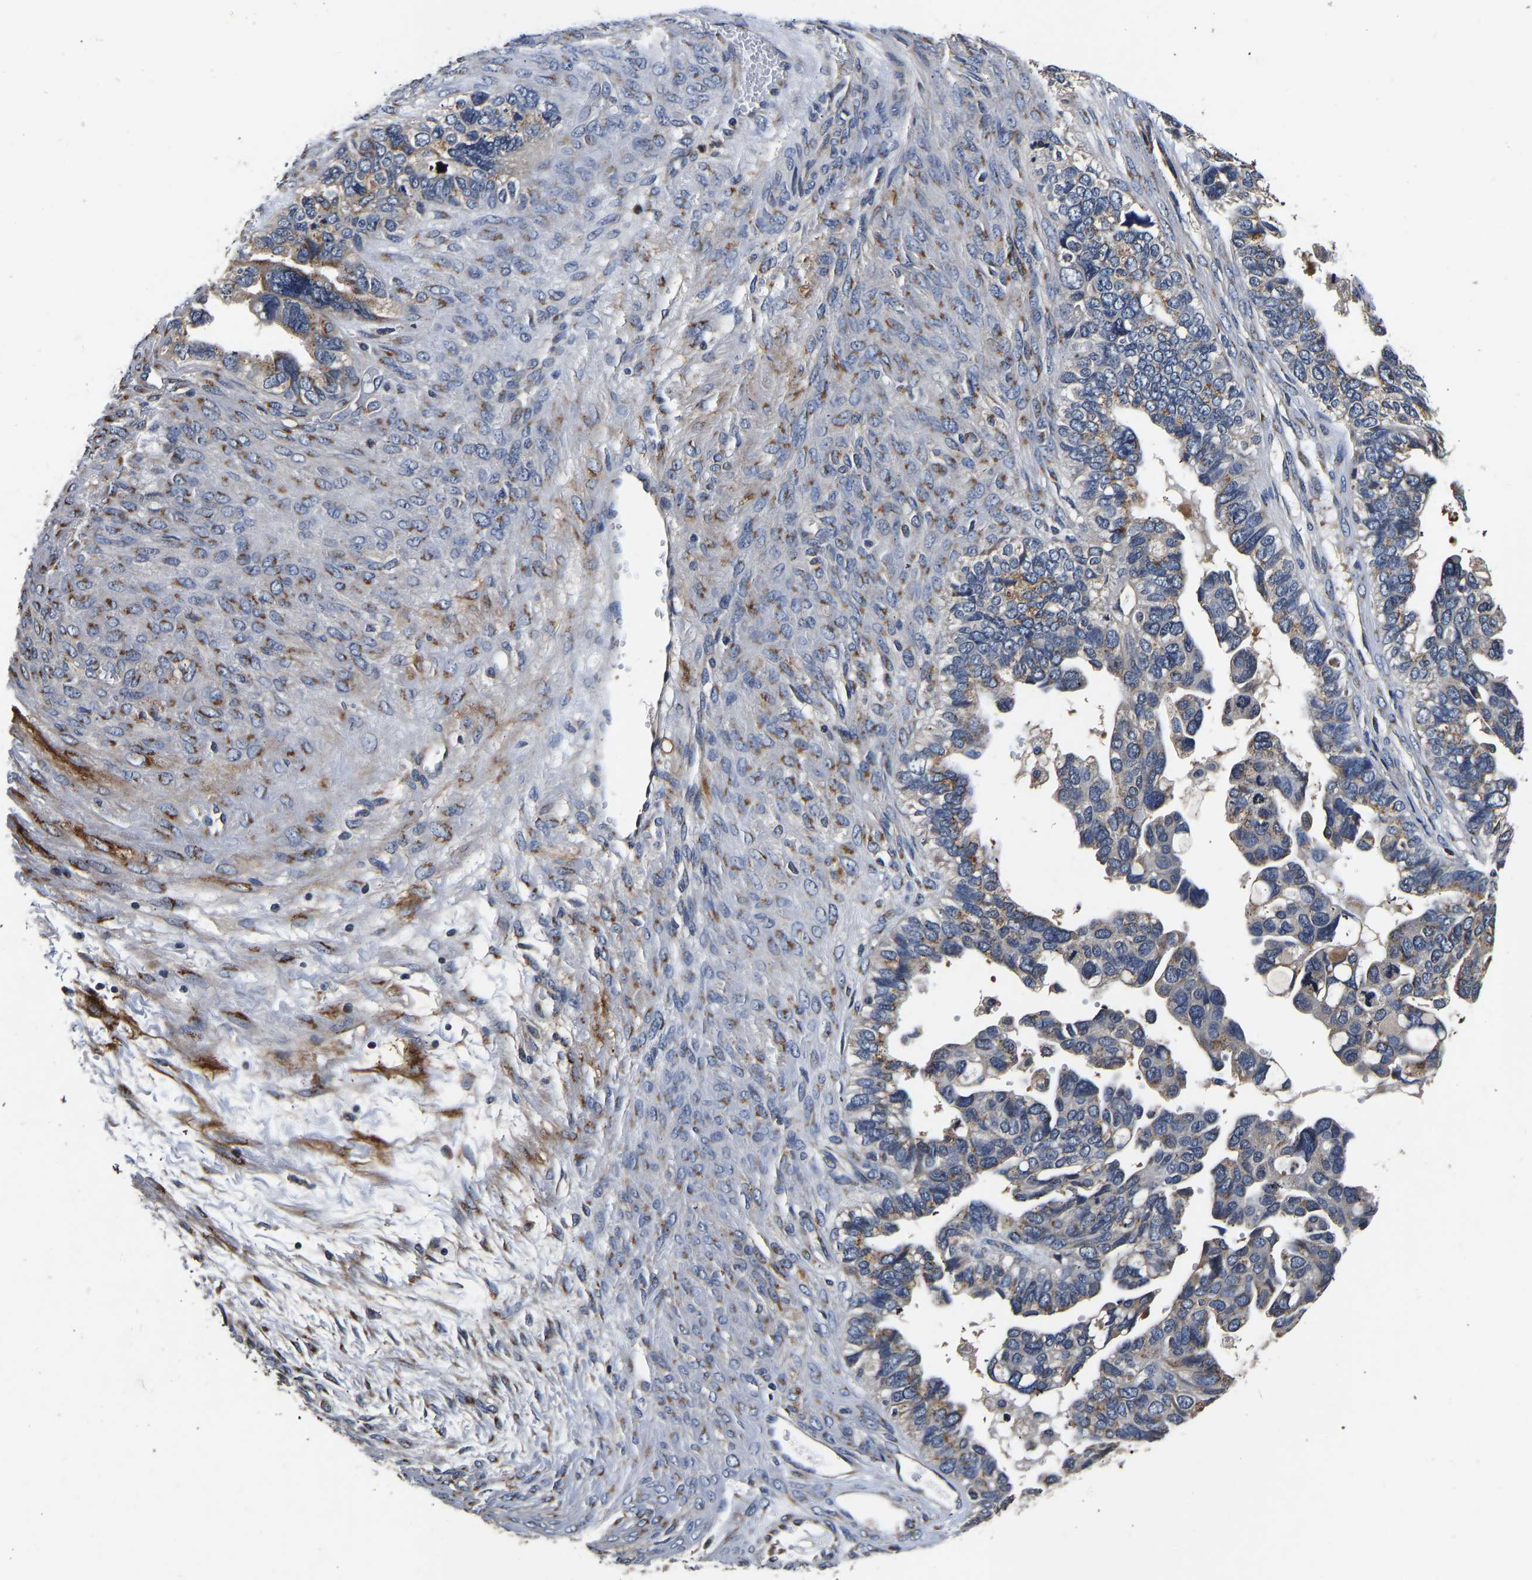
{"staining": {"intensity": "moderate", "quantity": "25%-75%", "location": "cytoplasmic/membranous"}, "tissue": "ovarian cancer", "cell_type": "Tumor cells", "image_type": "cancer", "snomed": [{"axis": "morphology", "description": "Cystadenocarcinoma, serous, NOS"}, {"axis": "topography", "description": "Ovary"}], "caption": "This micrograph displays serous cystadenocarcinoma (ovarian) stained with IHC to label a protein in brown. The cytoplasmic/membranous of tumor cells show moderate positivity for the protein. Nuclei are counter-stained blue.", "gene": "RABAC1", "patient": {"sex": "female", "age": 79}}